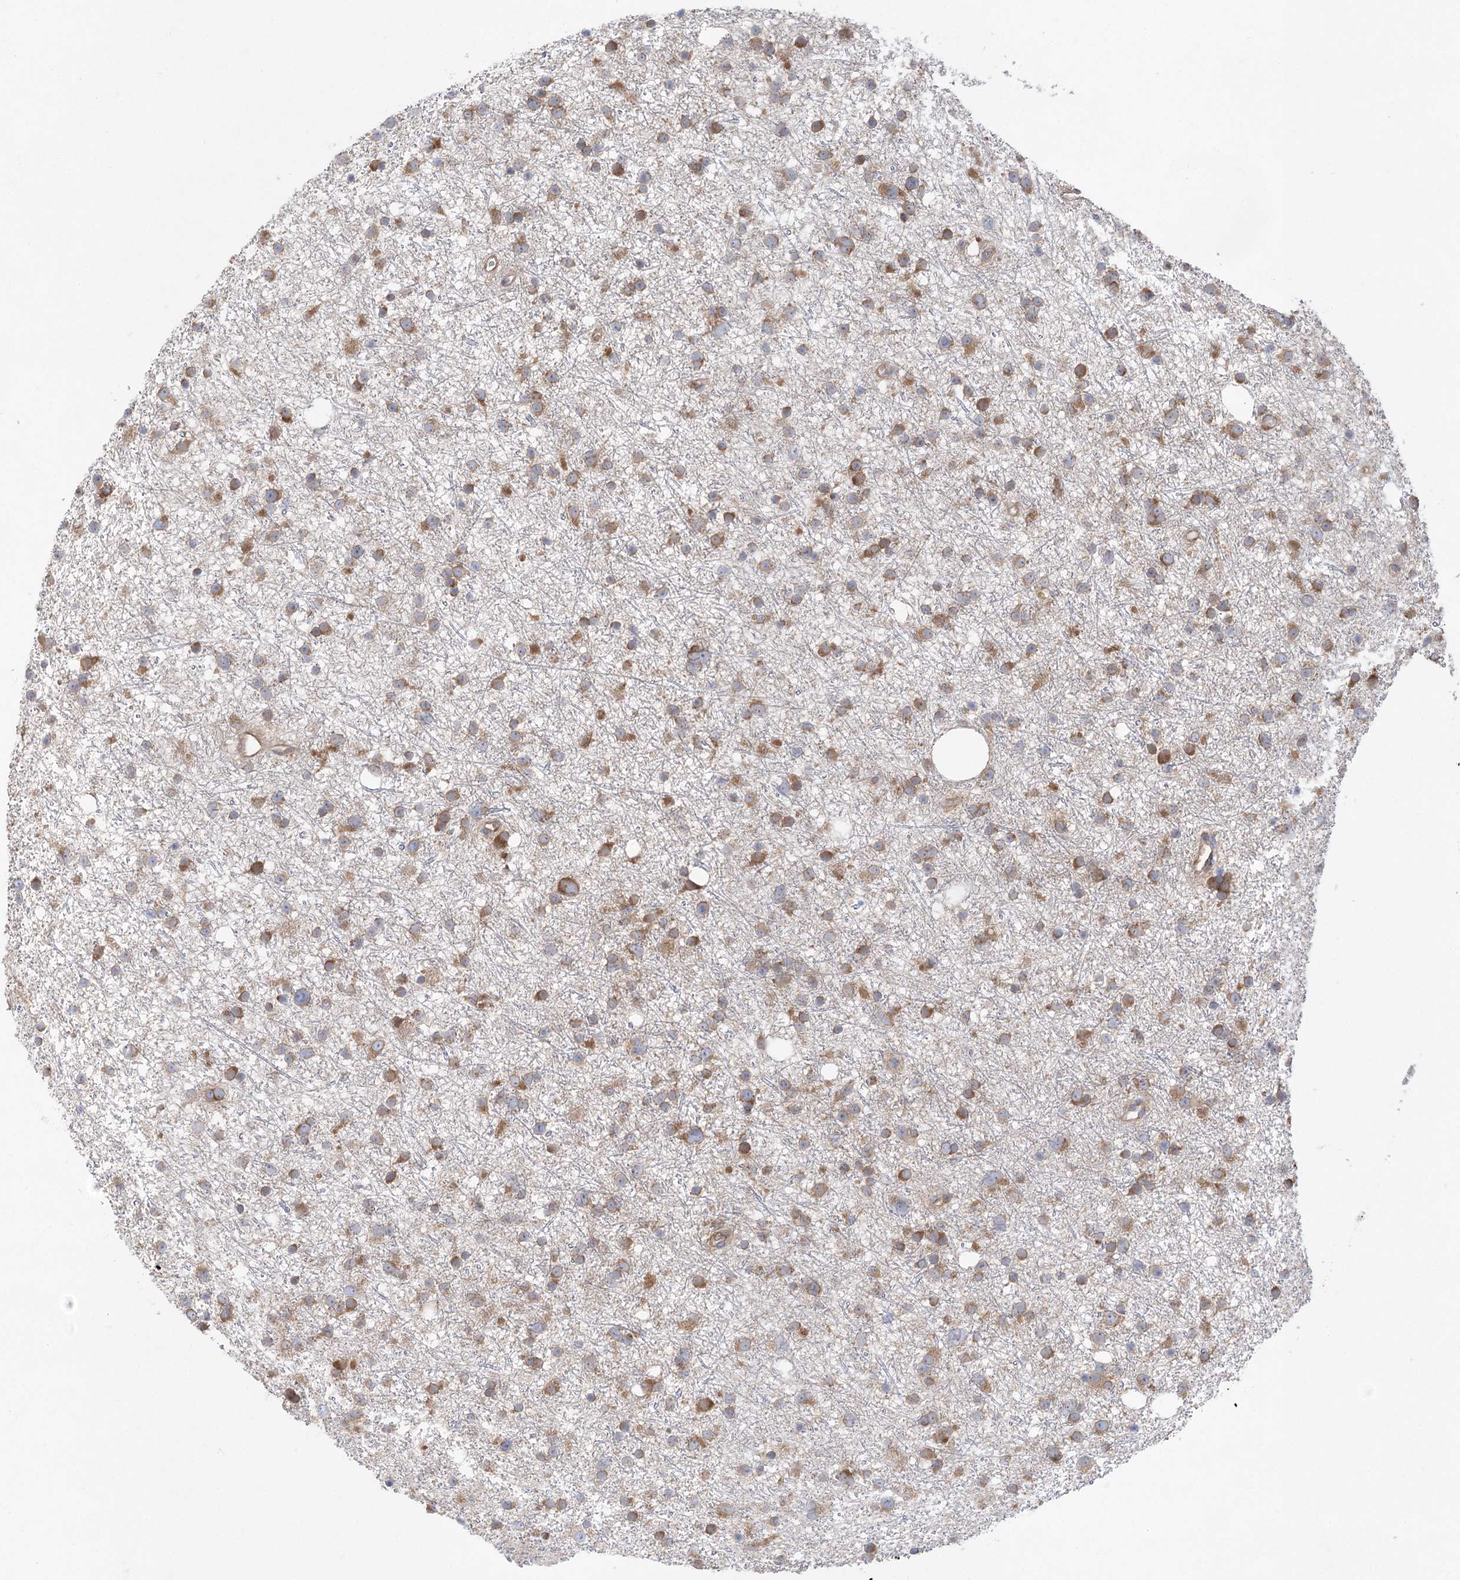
{"staining": {"intensity": "moderate", "quantity": ">75%", "location": "cytoplasmic/membranous"}, "tissue": "glioma", "cell_type": "Tumor cells", "image_type": "cancer", "snomed": [{"axis": "morphology", "description": "Glioma, malignant, Low grade"}, {"axis": "topography", "description": "Cerebral cortex"}], "caption": "The photomicrograph displays staining of malignant low-grade glioma, revealing moderate cytoplasmic/membranous protein staining (brown color) within tumor cells.", "gene": "EIF3A", "patient": {"sex": "female", "age": 39}}